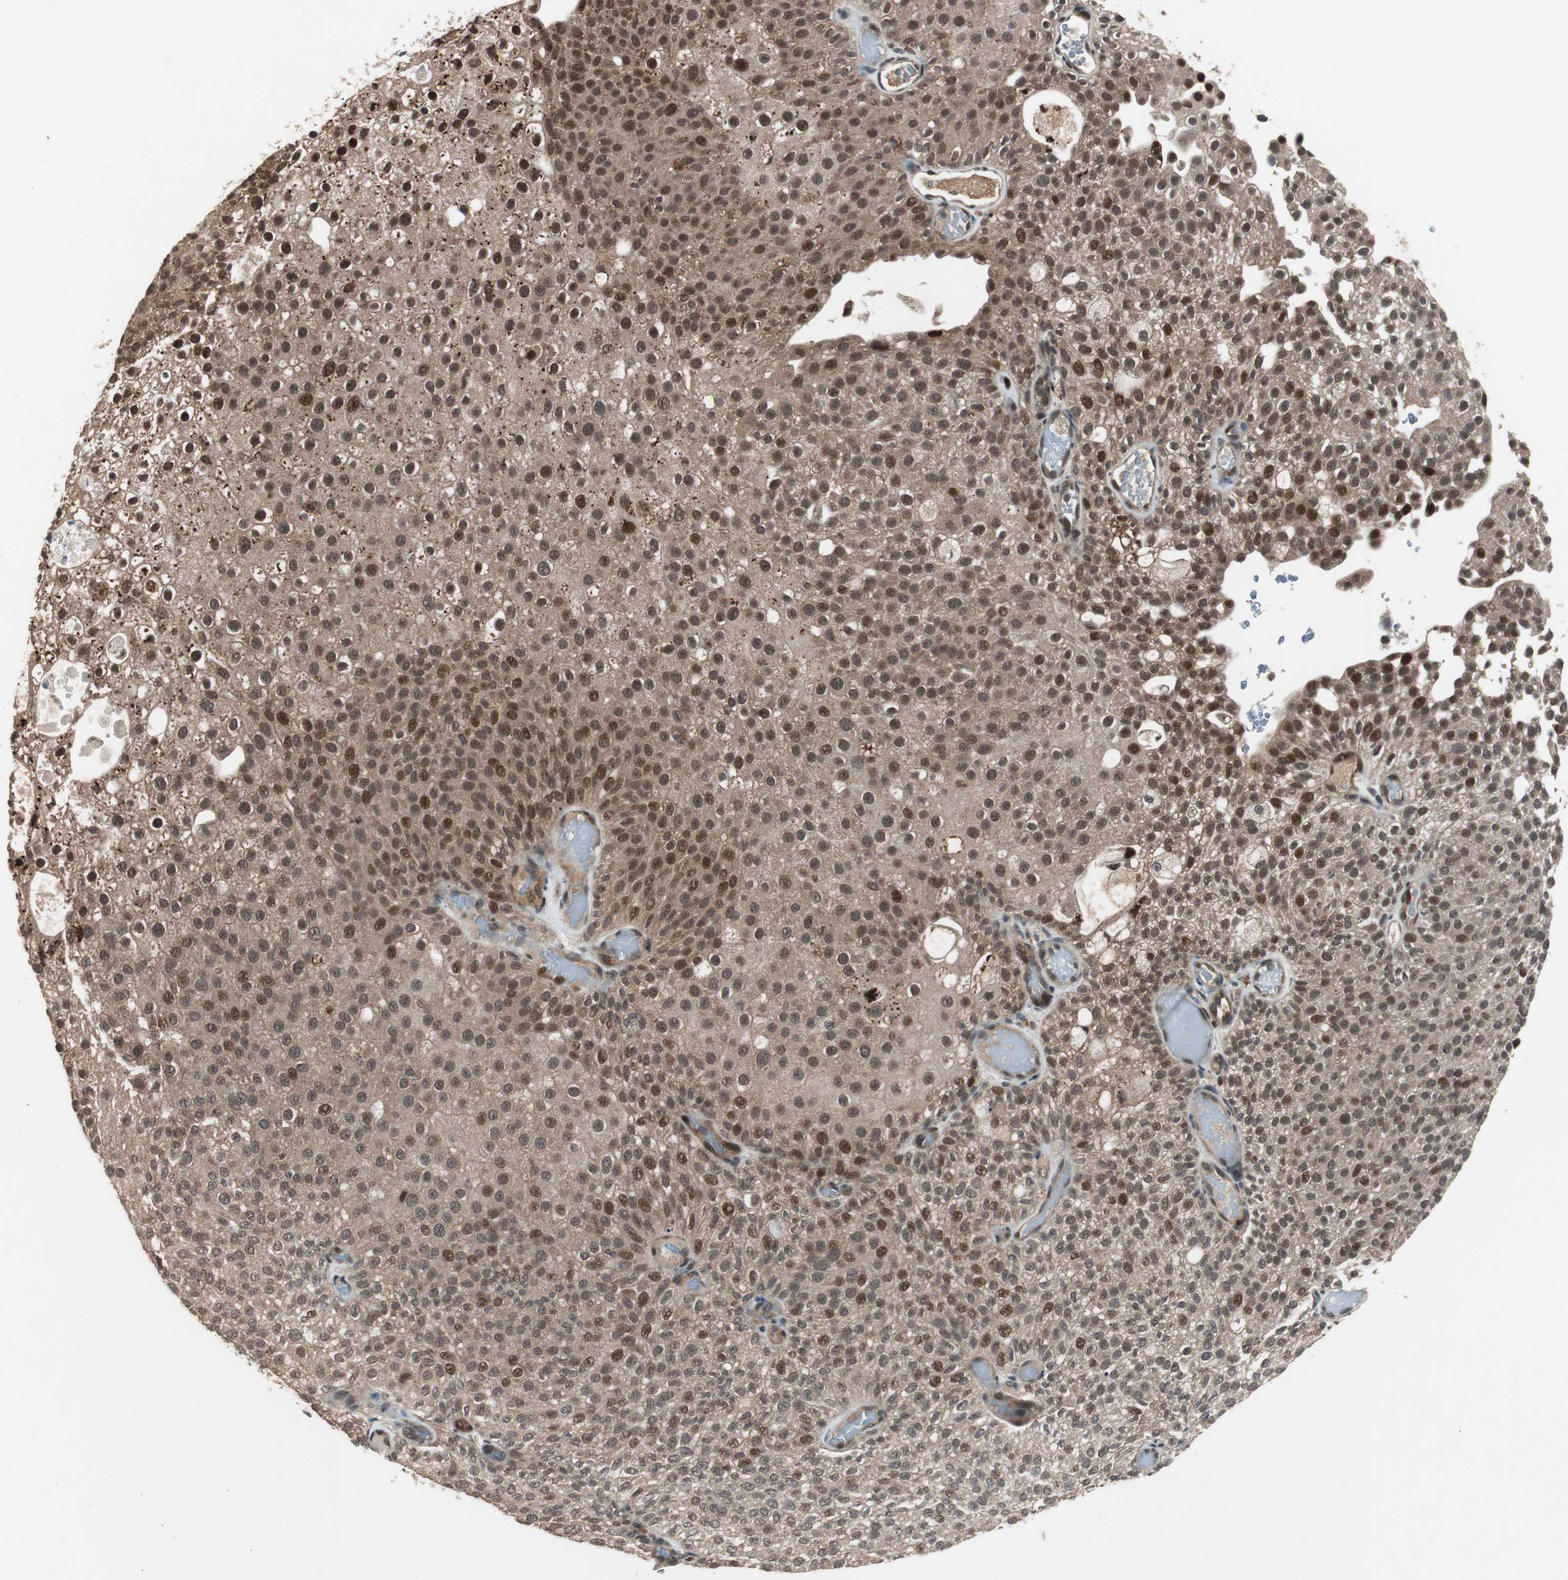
{"staining": {"intensity": "moderate", "quantity": ">75%", "location": "cytoplasmic/membranous,nuclear"}, "tissue": "urothelial cancer", "cell_type": "Tumor cells", "image_type": "cancer", "snomed": [{"axis": "morphology", "description": "Urothelial carcinoma, Low grade"}, {"axis": "topography", "description": "Urinary bladder"}], "caption": "The image shows a brown stain indicating the presence of a protein in the cytoplasmic/membranous and nuclear of tumor cells in low-grade urothelial carcinoma.", "gene": "BOLA1", "patient": {"sex": "male", "age": 78}}